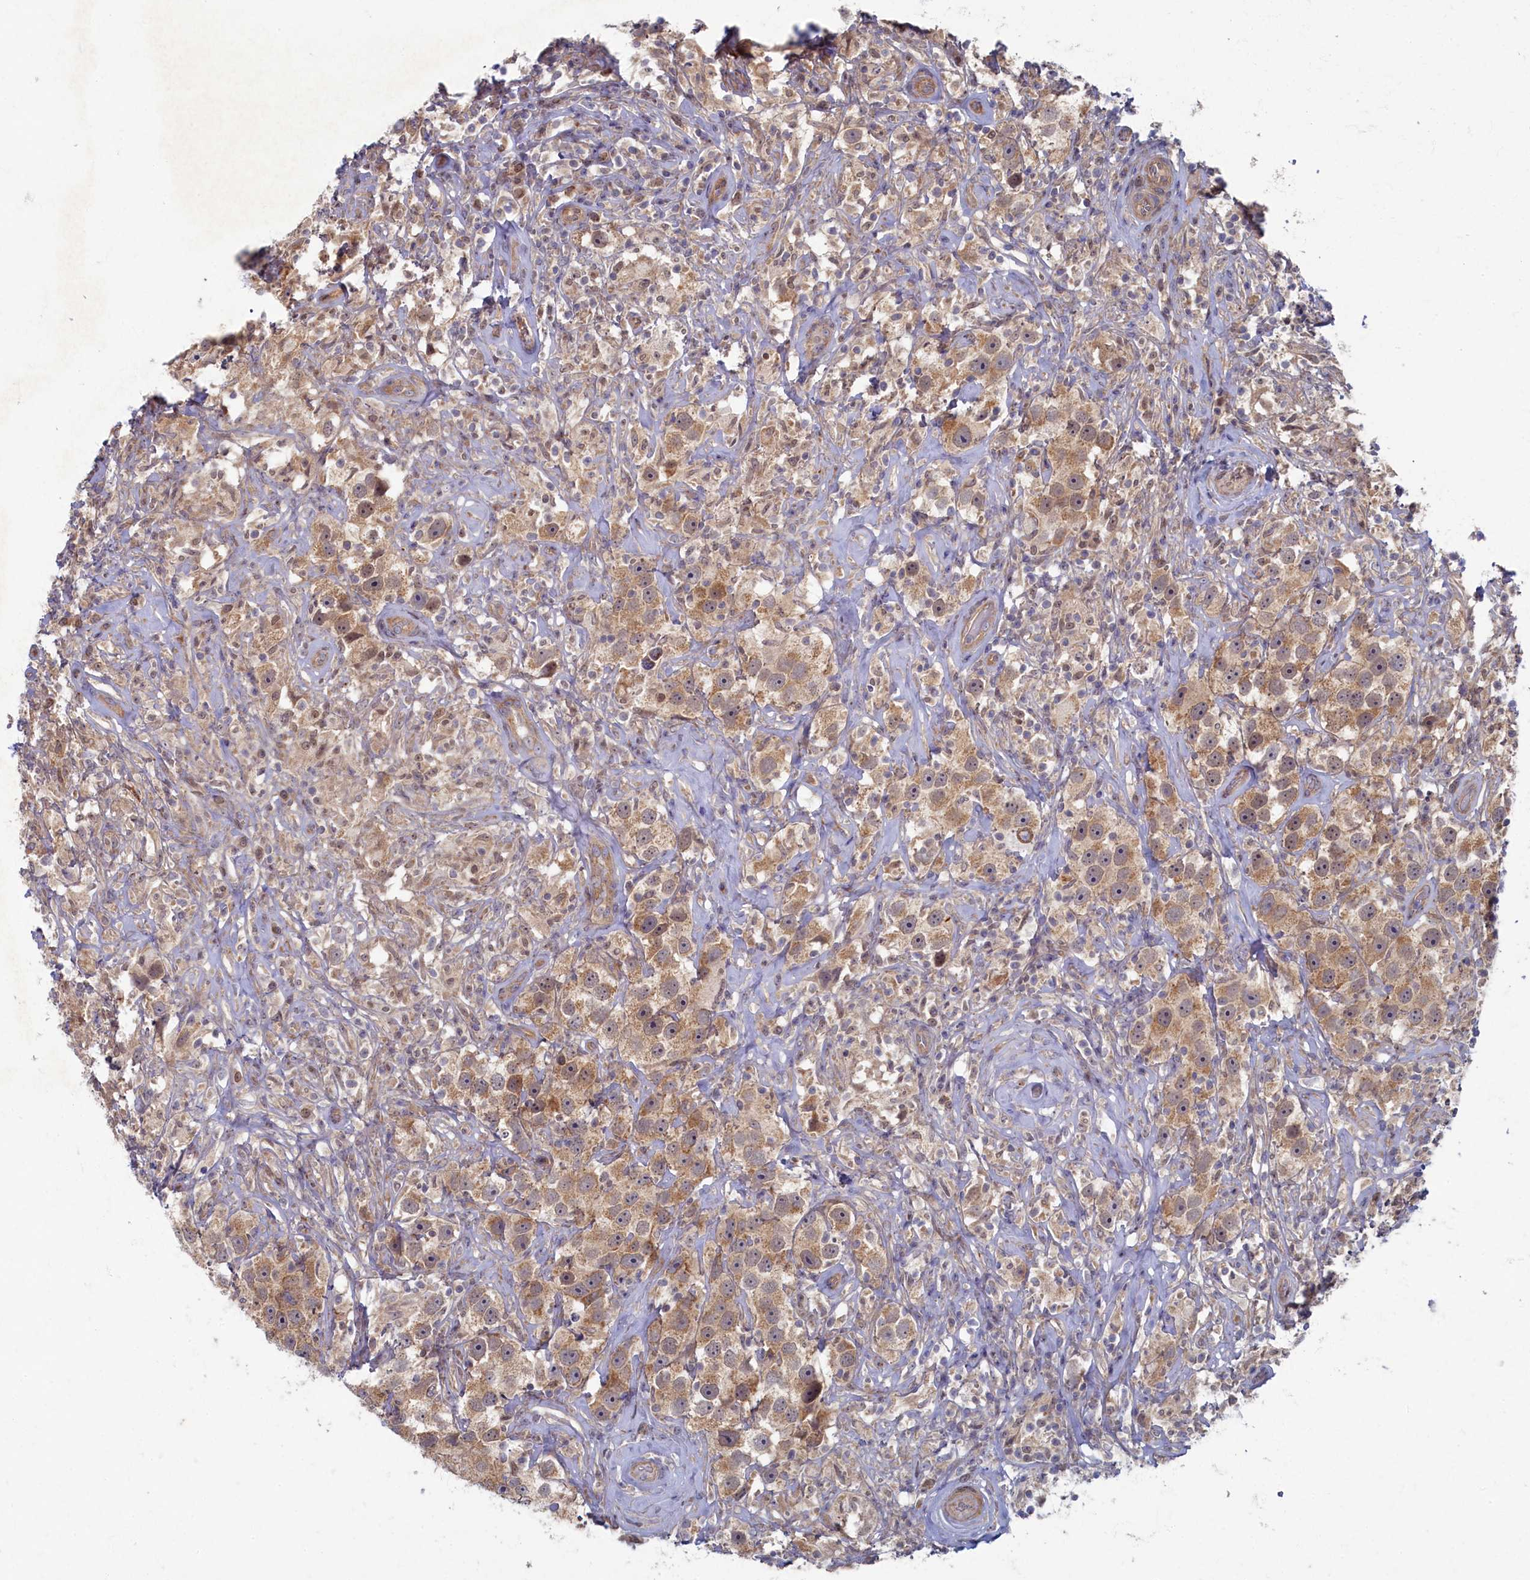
{"staining": {"intensity": "moderate", "quantity": ">75%", "location": "cytoplasmic/membranous"}, "tissue": "testis cancer", "cell_type": "Tumor cells", "image_type": "cancer", "snomed": [{"axis": "morphology", "description": "Seminoma, NOS"}, {"axis": "topography", "description": "Testis"}], "caption": "IHC photomicrograph of human testis cancer (seminoma) stained for a protein (brown), which displays medium levels of moderate cytoplasmic/membranous expression in about >75% of tumor cells.", "gene": "WDR59", "patient": {"sex": "male", "age": 49}}